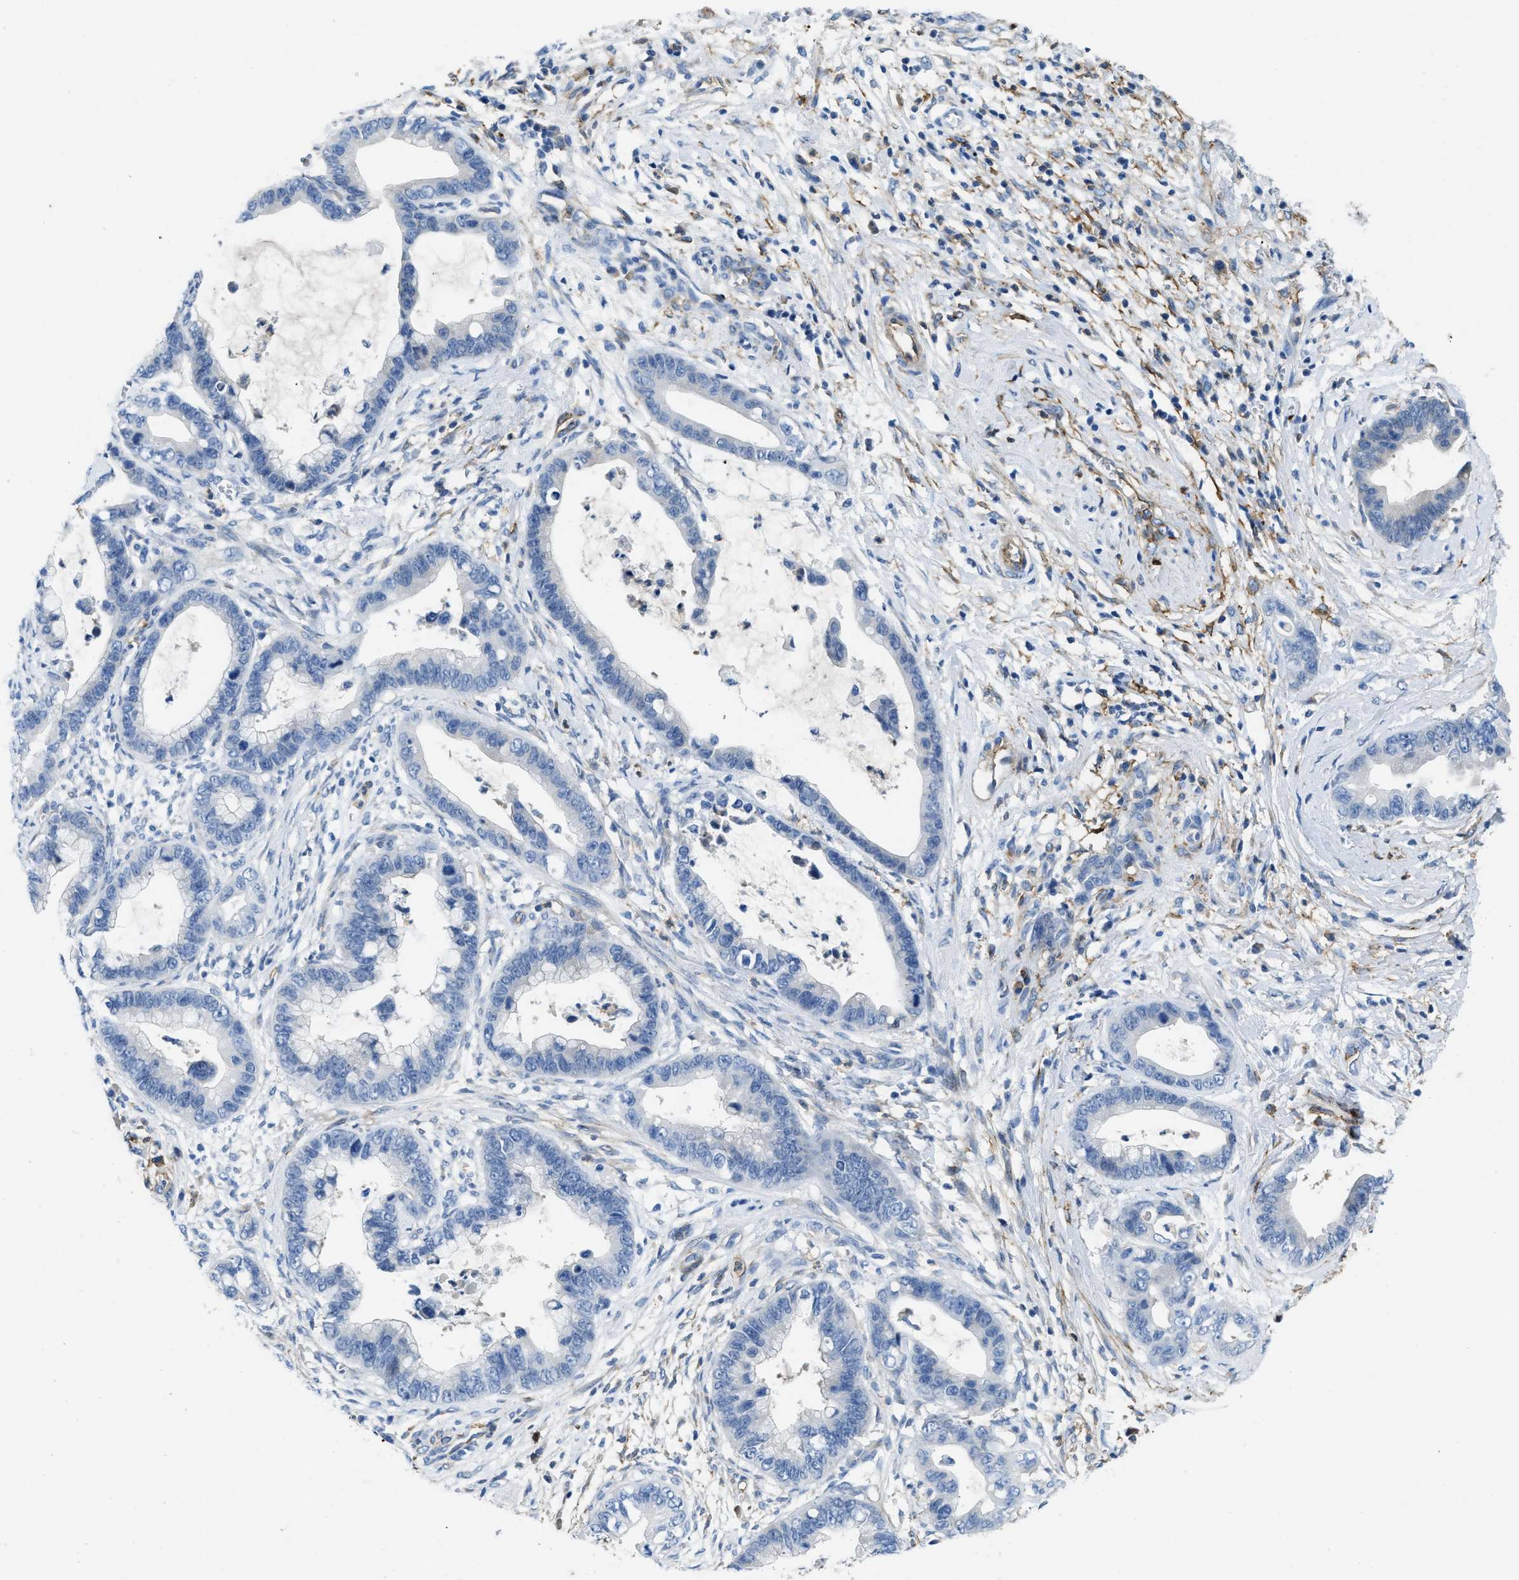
{"staining": {"intensity": "negative", "quantity": "none", "location": "none"}, "tissue": "cervical cancer", "cell_type": "Tumor cells", "image_type": "cancer", "snomed": [{"axis": "morphology", "description": "Adenocarcinoma, NOS"}, {"axis": "topography", "description": "Cervix"}], "caption": "Protein analysis of cervical cancer (adenocarcinoma) displays no significant staining in tumor cells.", "gene": "SPEG", "patient": {"sex": "female", "age": 44}}